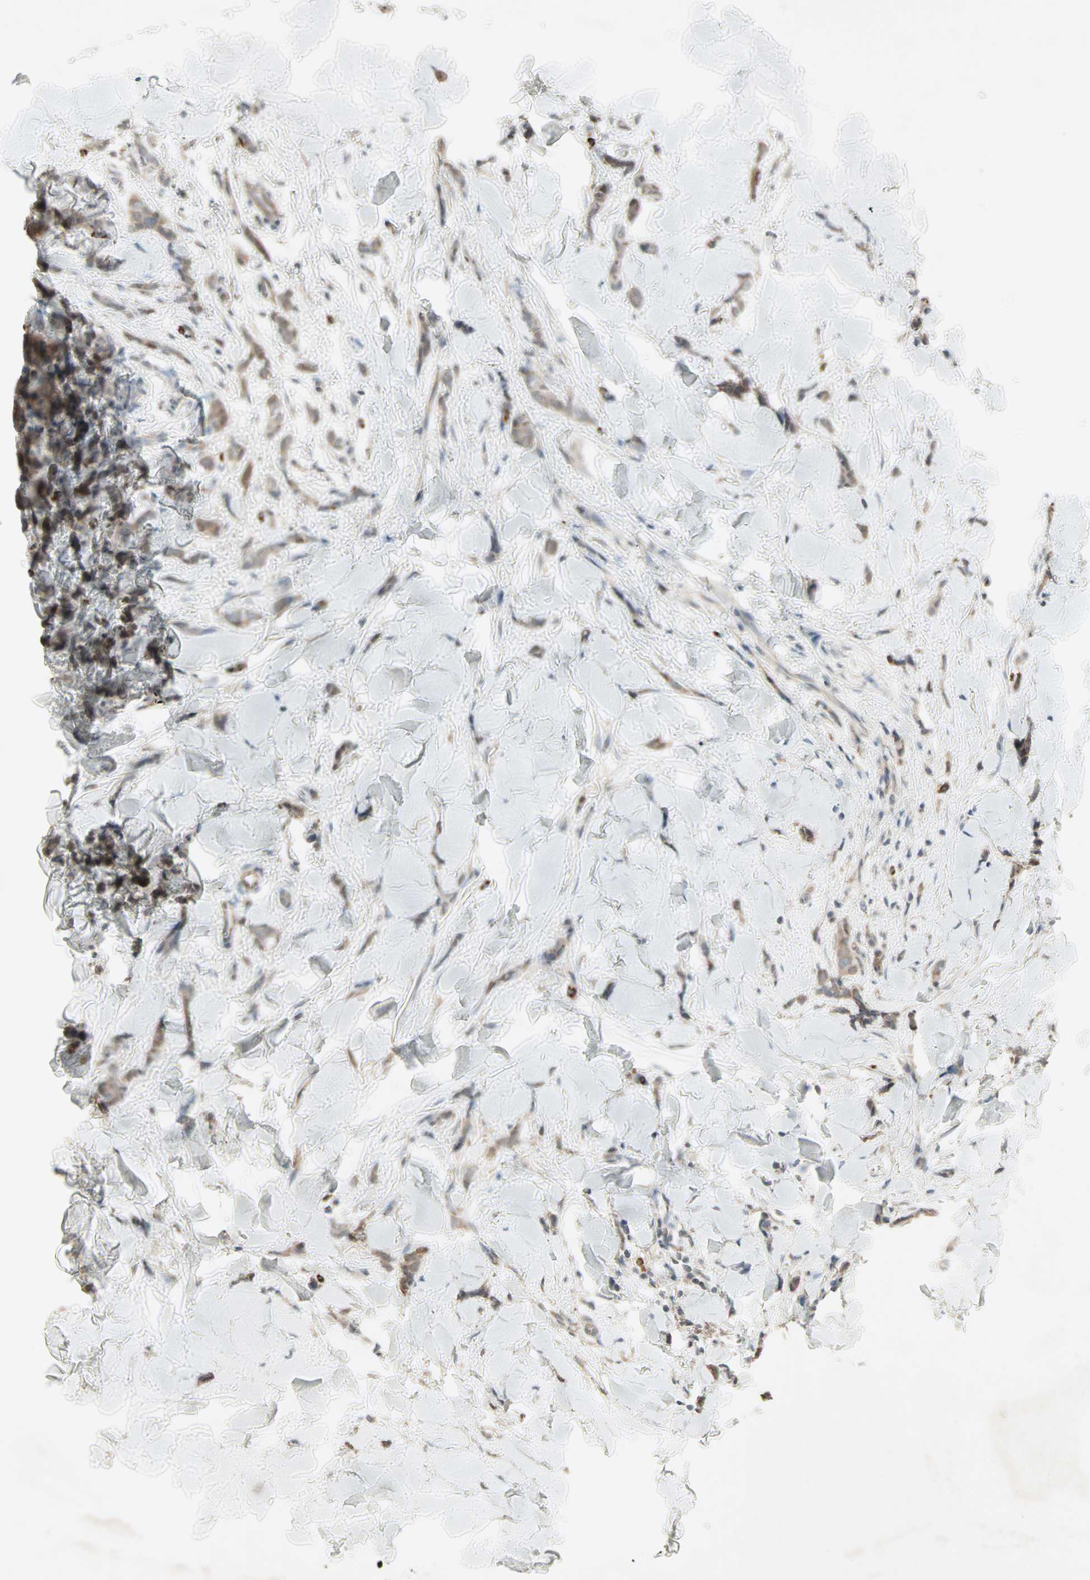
{"staining": {"intensity": "weak", "quantity": ">75%", "location": "cytoplasmic/membranous"}, "tissue": "breast cancer", "cell_type": "Tumor cells", "image_type": "cancer", "snomed": [{"axis": "morphology", "description": "Lobular carcinoma"}, {"axis": "topography", "description": "Skin"}, {"axis": "topography", "description": "Breast"}], "caption": "Approximately >75% of tumor cells in human breast cancer demonstrate weak cytoplasmic/membranous protein expression as visualized by brown immunohistochemical staining.", "gene": "JMJD7-PLA2G4B", "patient": {"sex": "female", "age": 46}}